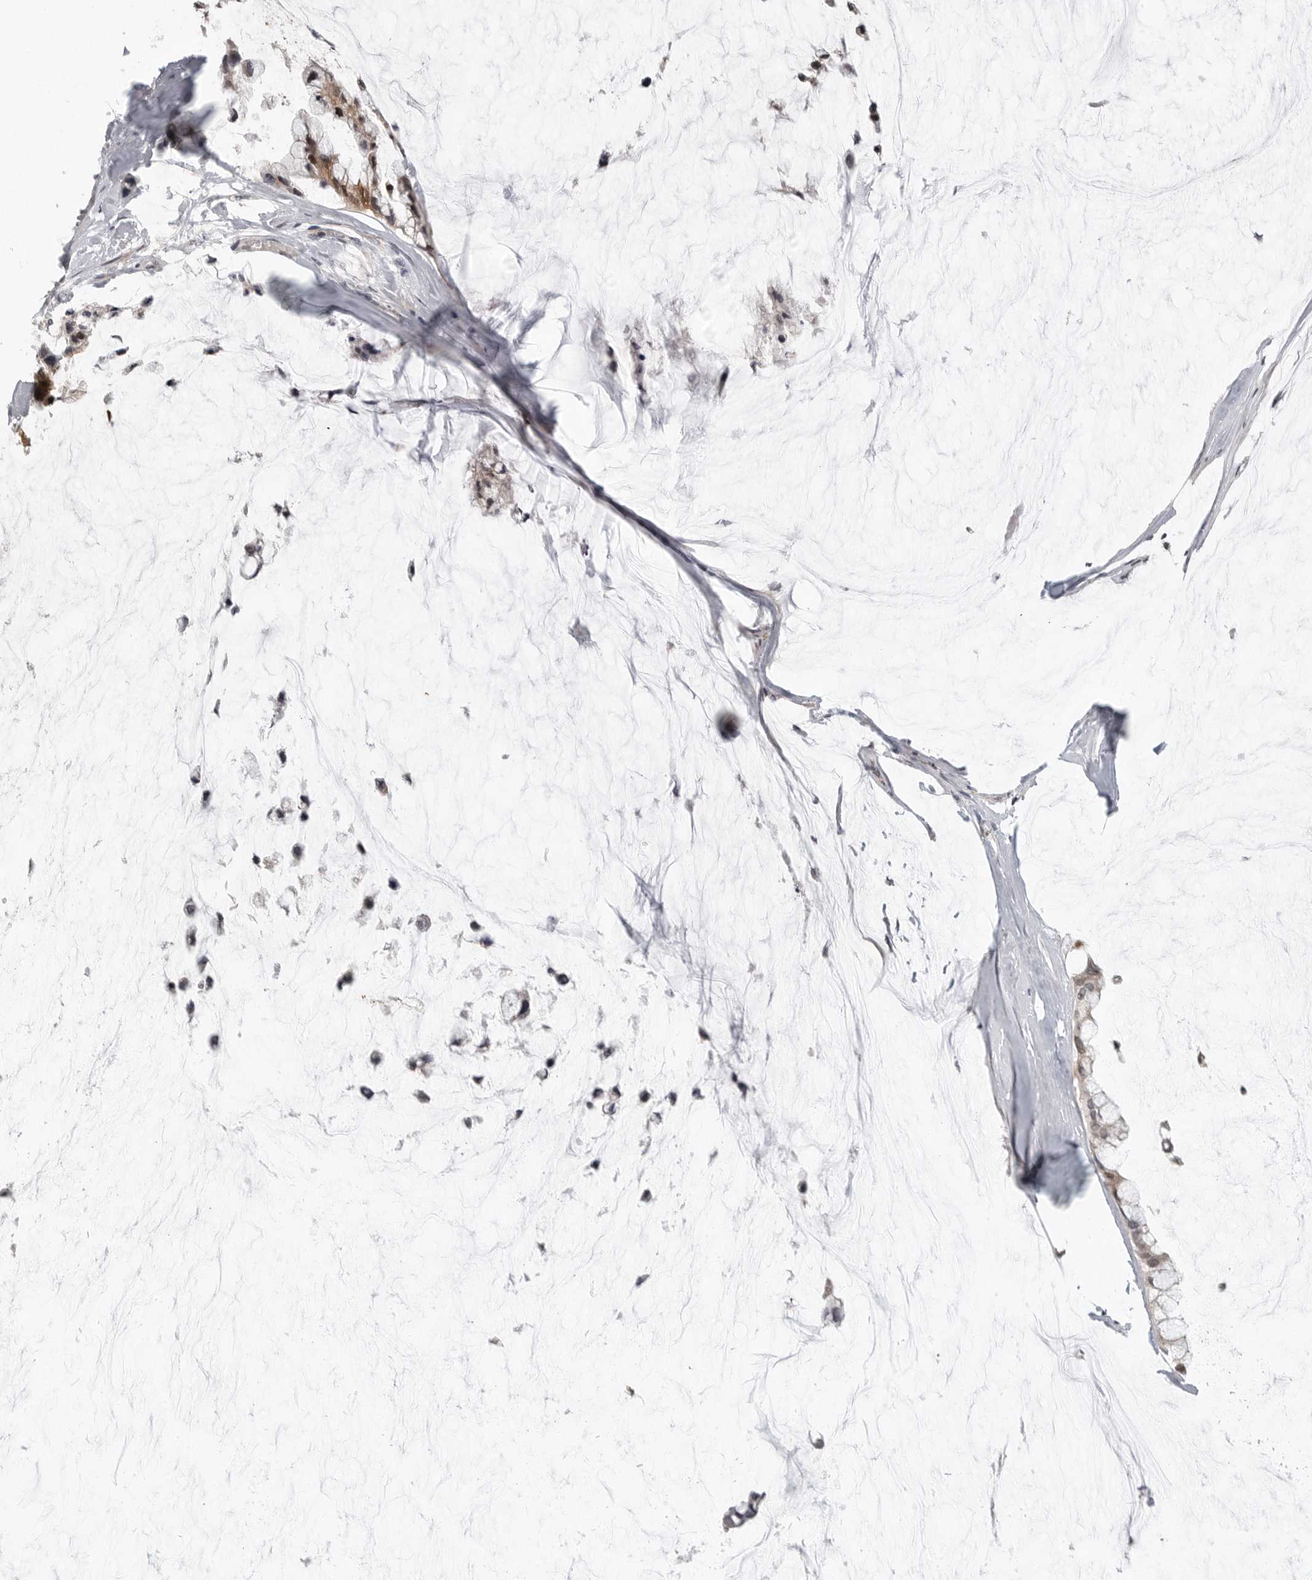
{"staining": {"intensity": "moderate", "quantity": "<25%", "location": "cytoplasmic/membranous"}, "tissue": "ovarian cancer", "cell_type": "Tumor cells", "image_type": "cancer", "snomed": [{"axis": "morphology", "description": "Cystadenocarcinoma, mucinous, NOS"}, {"axis": "topography", "description": "Ovary"}], "caption": "High-power microscopy captured an immunohistochemistry (IHC) histopathology image of ovarian cancer, revealing moderate cytoplasmic/membranous expression in about <25% of tumor cells. (brown staining indicates protein expression, while blue staining denotes nuclei).", "gene": "CTIF", "patient": {"sex": "female", "age": 39}}